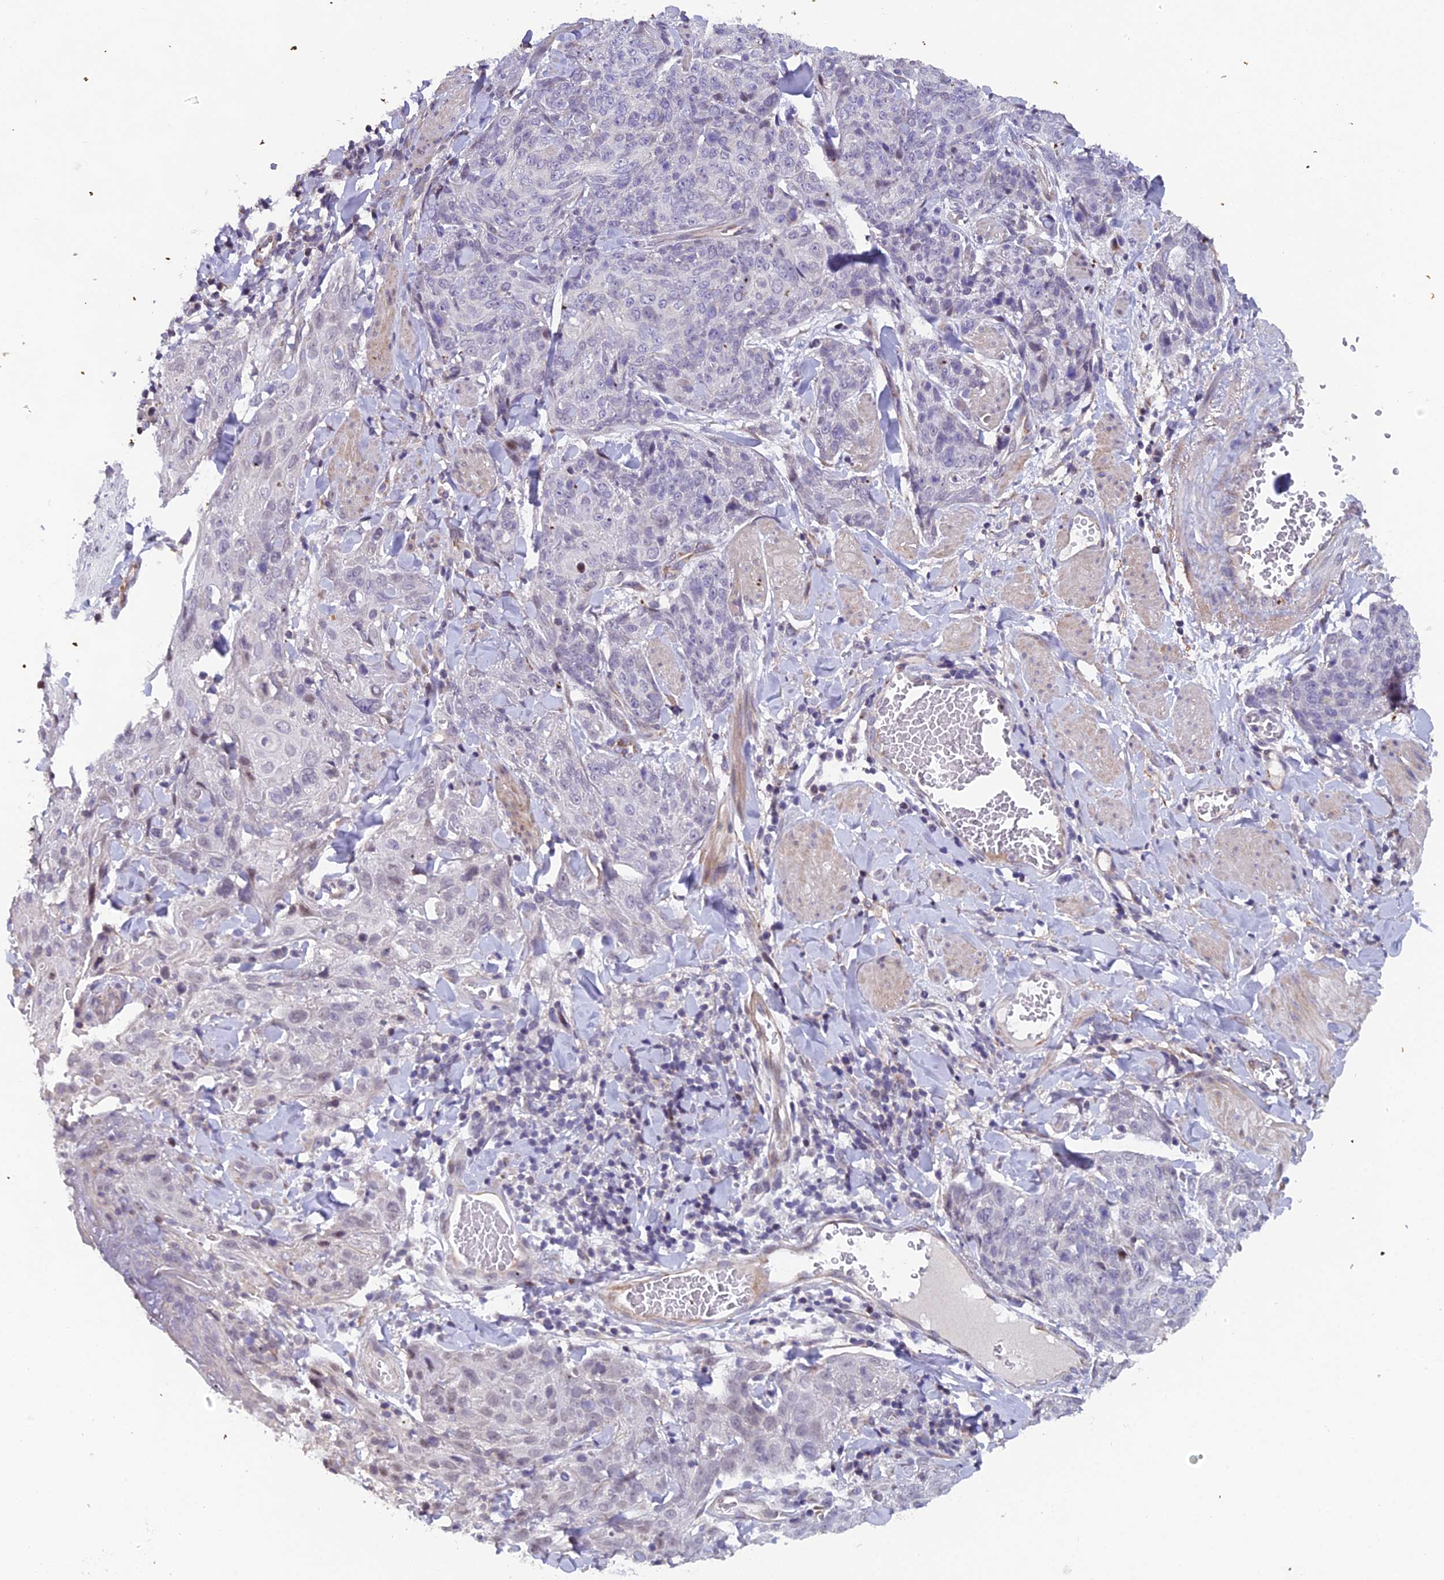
{"staining": {"intensity": "negative", "quantity": "none", "location": "none"}, "tissue": "skin cancer", "cell_type": "Tumor cells", "image_type": "cancer", "snomed": [{"axis": "morphology", "description": "Squamous cell carcinoma, NOS"}, {"axis": "topography", "description": "Skin"}, {"axis": "topography", "description": "Vulva"}], "caption": "Tumor cells show no significant protein staining in skin squamous cell carcinoma.", "gene": "XKR9", "patient": {"sex": "female", "age": 85}}